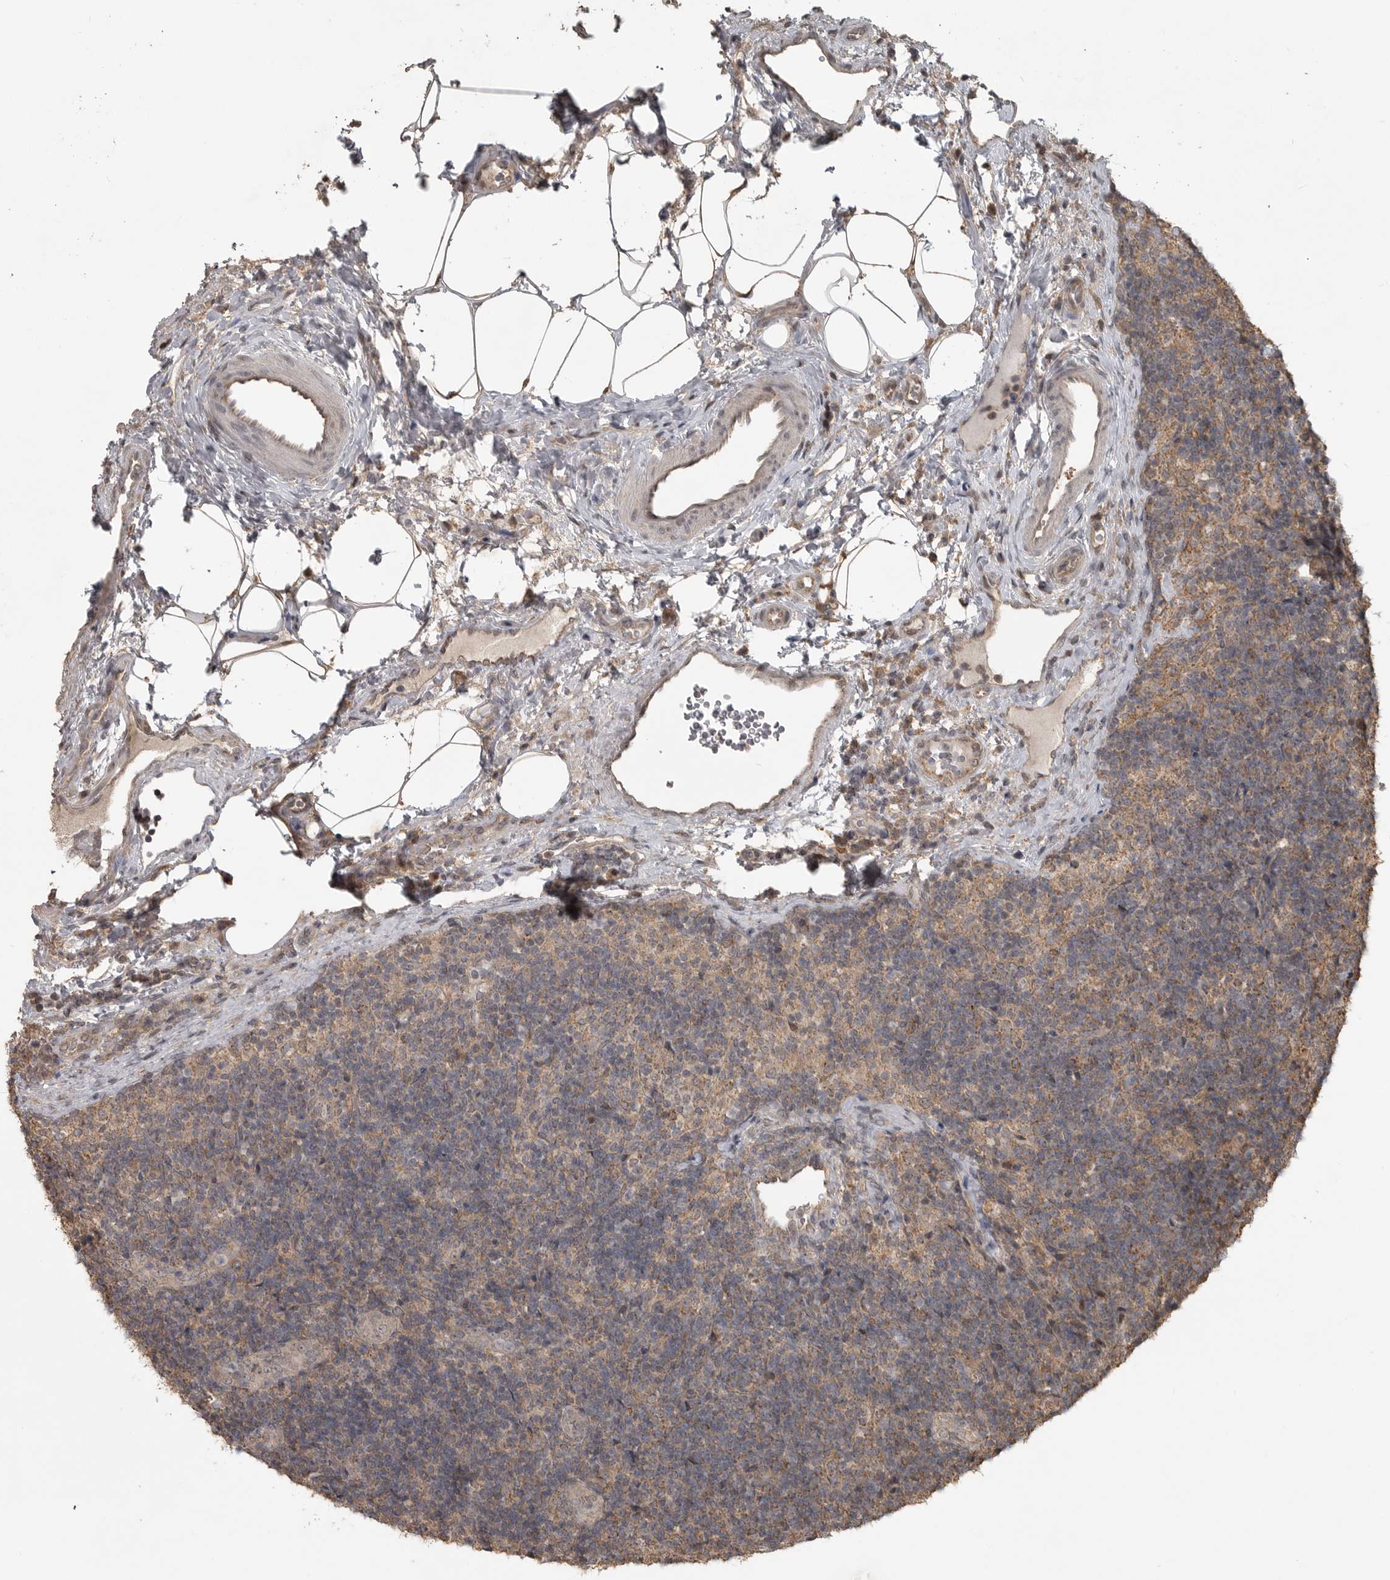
{"staining": {"intensity": "moderate", "quantity": ">75%", "location": "cytoplasmic/membranous"}, "tissue": "lymph node", "cell_type": "Germinal center cells", "image_type": "normal", "snomed": [{"axis": "morphology", "description": "Normal tissue, NOS"}, {"axis": "topography", "description": "Lymph node"}], "caption": "IHC staining of normal lymph node, which shows medium levels of moderate cytoplasmic/membranous expression in approximately >75% of germinal center cells indicating moderate cytoplasmic/membranous protein expression. The staining was performed using DAB (3,3'-diaminobenzidine) (brown) for protein detection and nuclei were counterstained in hematoxylin (blue).", "gene": "LLGL1", "patient": {"sex": "female", "age": 22}}